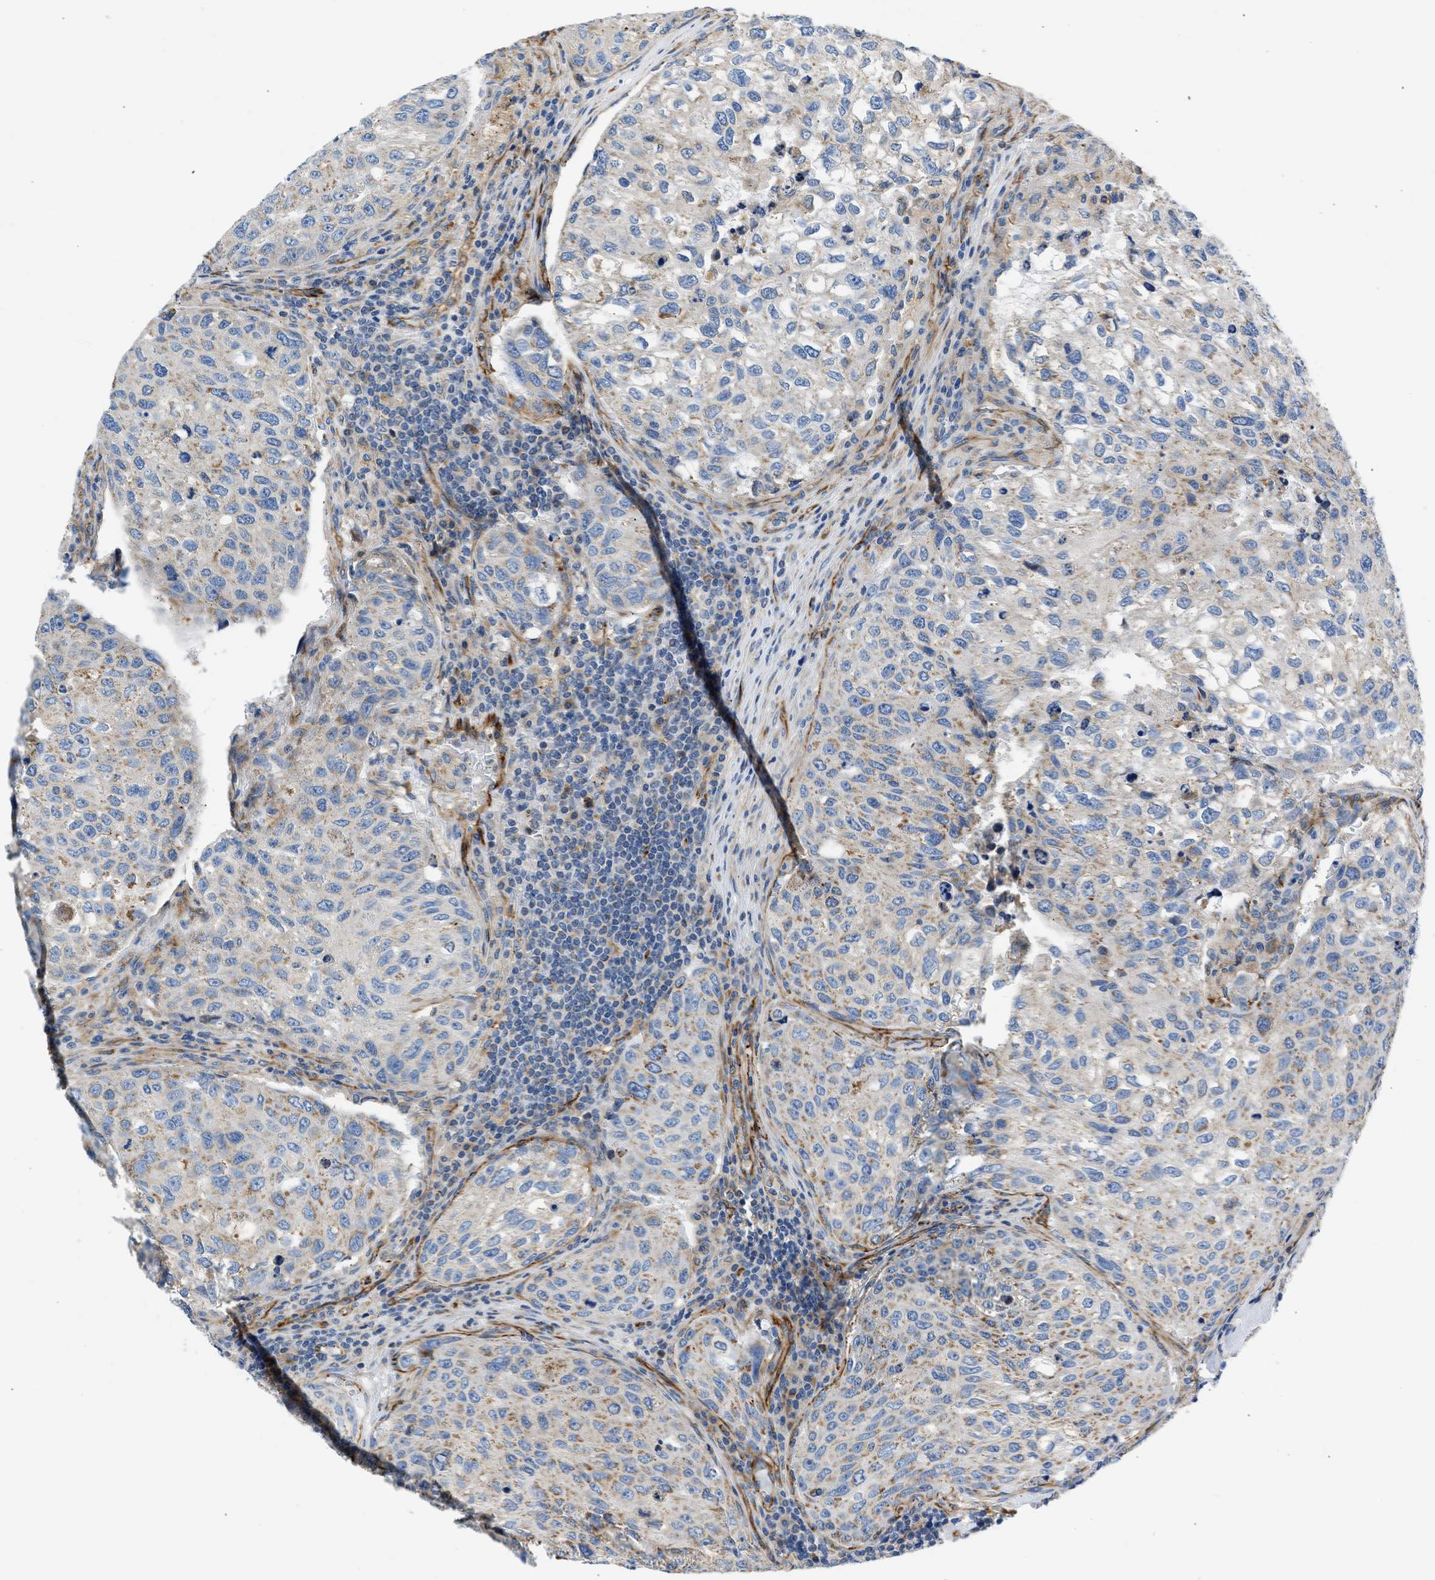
{"staining": {"intensity": "weak", "quantity": "25%-75%", "location": "cytoplasmic/membranous"}, "tissue": "urothelial cancer", "cell_type": "Tumor cells", "image_type": "cancer", "snomed": [{"axis": "morphology", "description": "Urothelial carcinoma, High grade"}, {"axis": "topography", "description": "Lymph node"}, {"axis": "topography", "description": "Urinary bladder"}], "caption": "This is a micrograph of immunohistochemistry staining of urothelial carcinoma (high-grade), which shows weak positivity in the cytoplasmic/membranous of tumor cells.", "gene": "ULK4", "patient": {"sex": "male", "age": 51}}